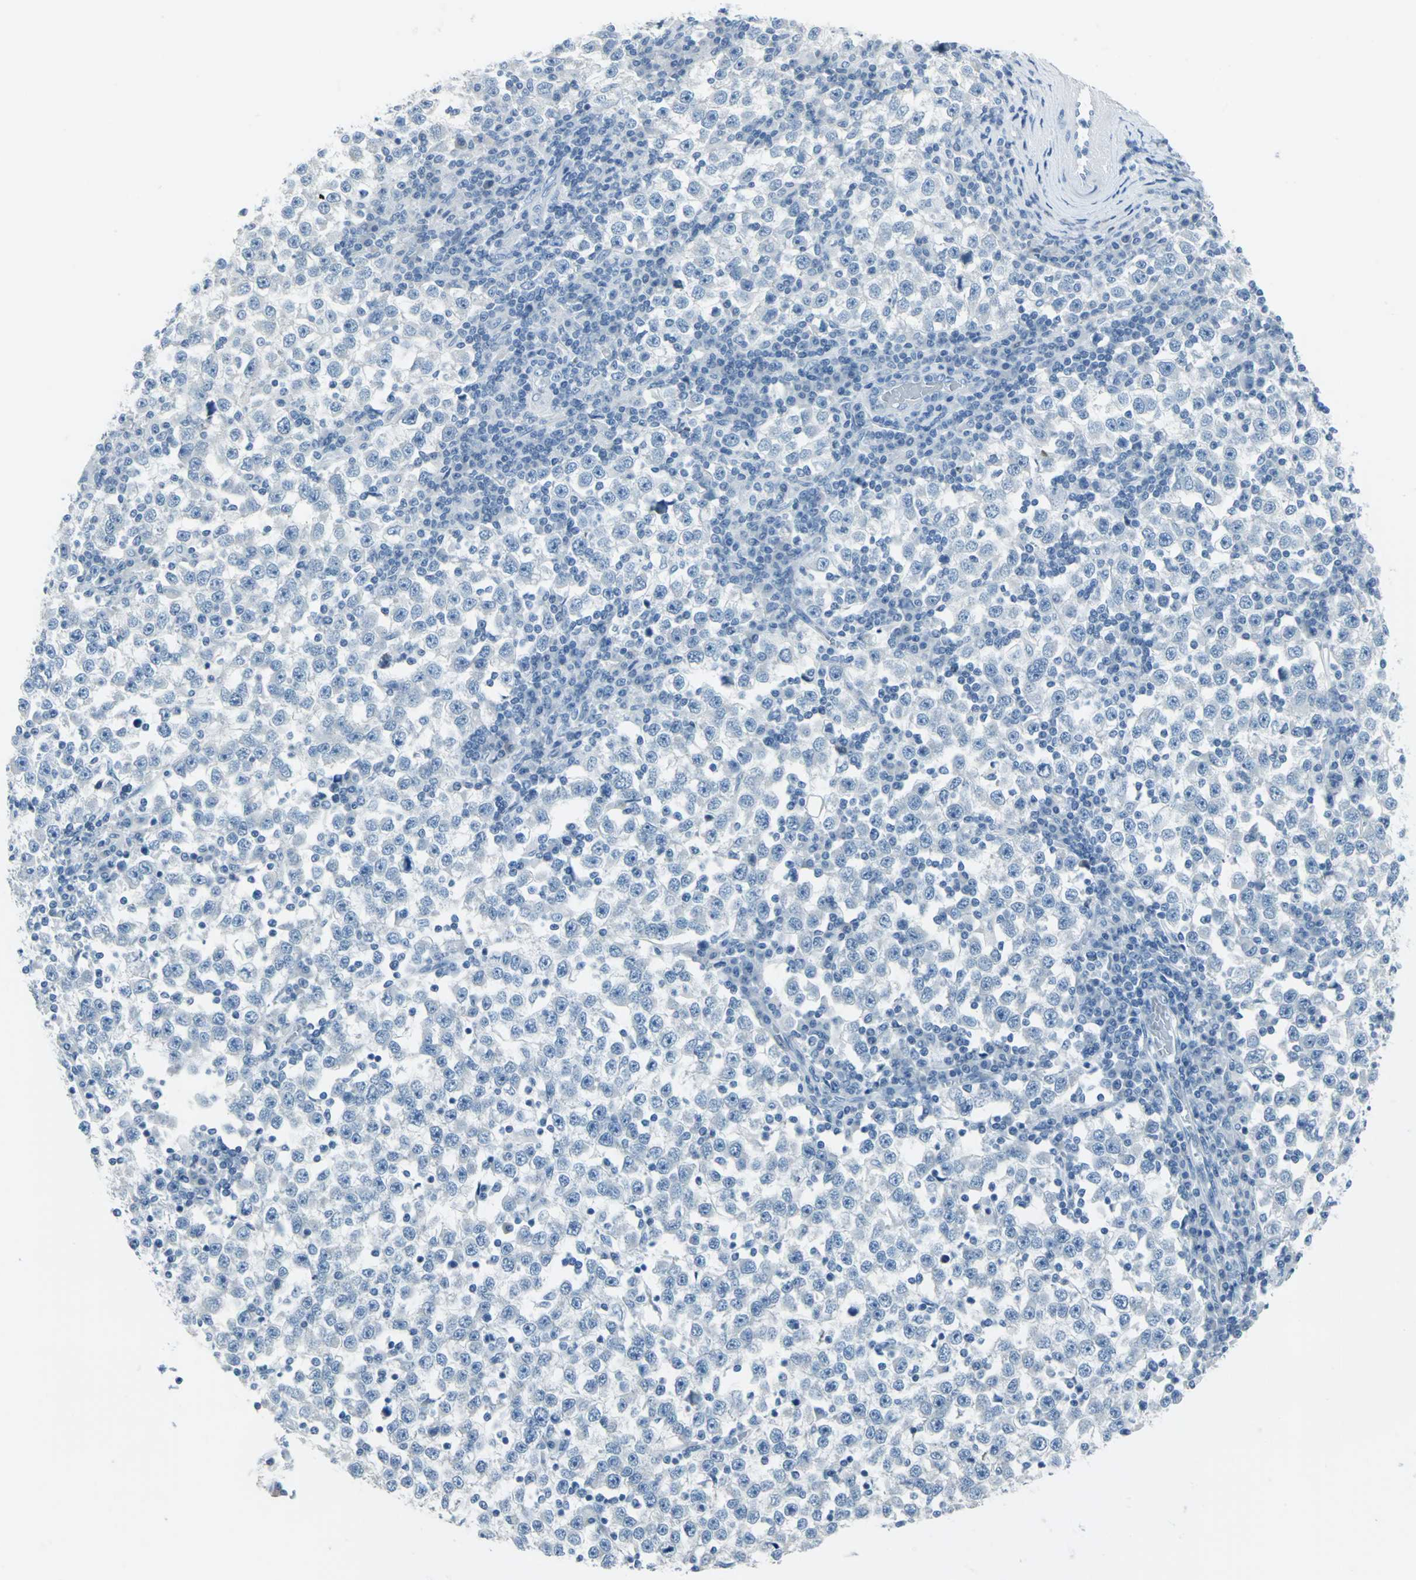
{"staining": {"intensity": "negative", "quantity": "none", "location": "none"}, "tissue": "testis cancer", "cell_type": "Tumor cells", "image_type": "cancer", "snomed": [{"axis": "morphology", "description": "Seminoma, NOS"}, {"axis": "topography", "description": "Testis"}], "caption": "Micrograph shows no protein staining in tumor cells of testis seminoma tissue. Brightfield microscopy of immunohistochemistry (IHC) stained with DAB (brown) and hematoxylin (blue), captured at high magnification.", "gene": "DNAI2", "patient": {"sex": "male", "age": 65}}